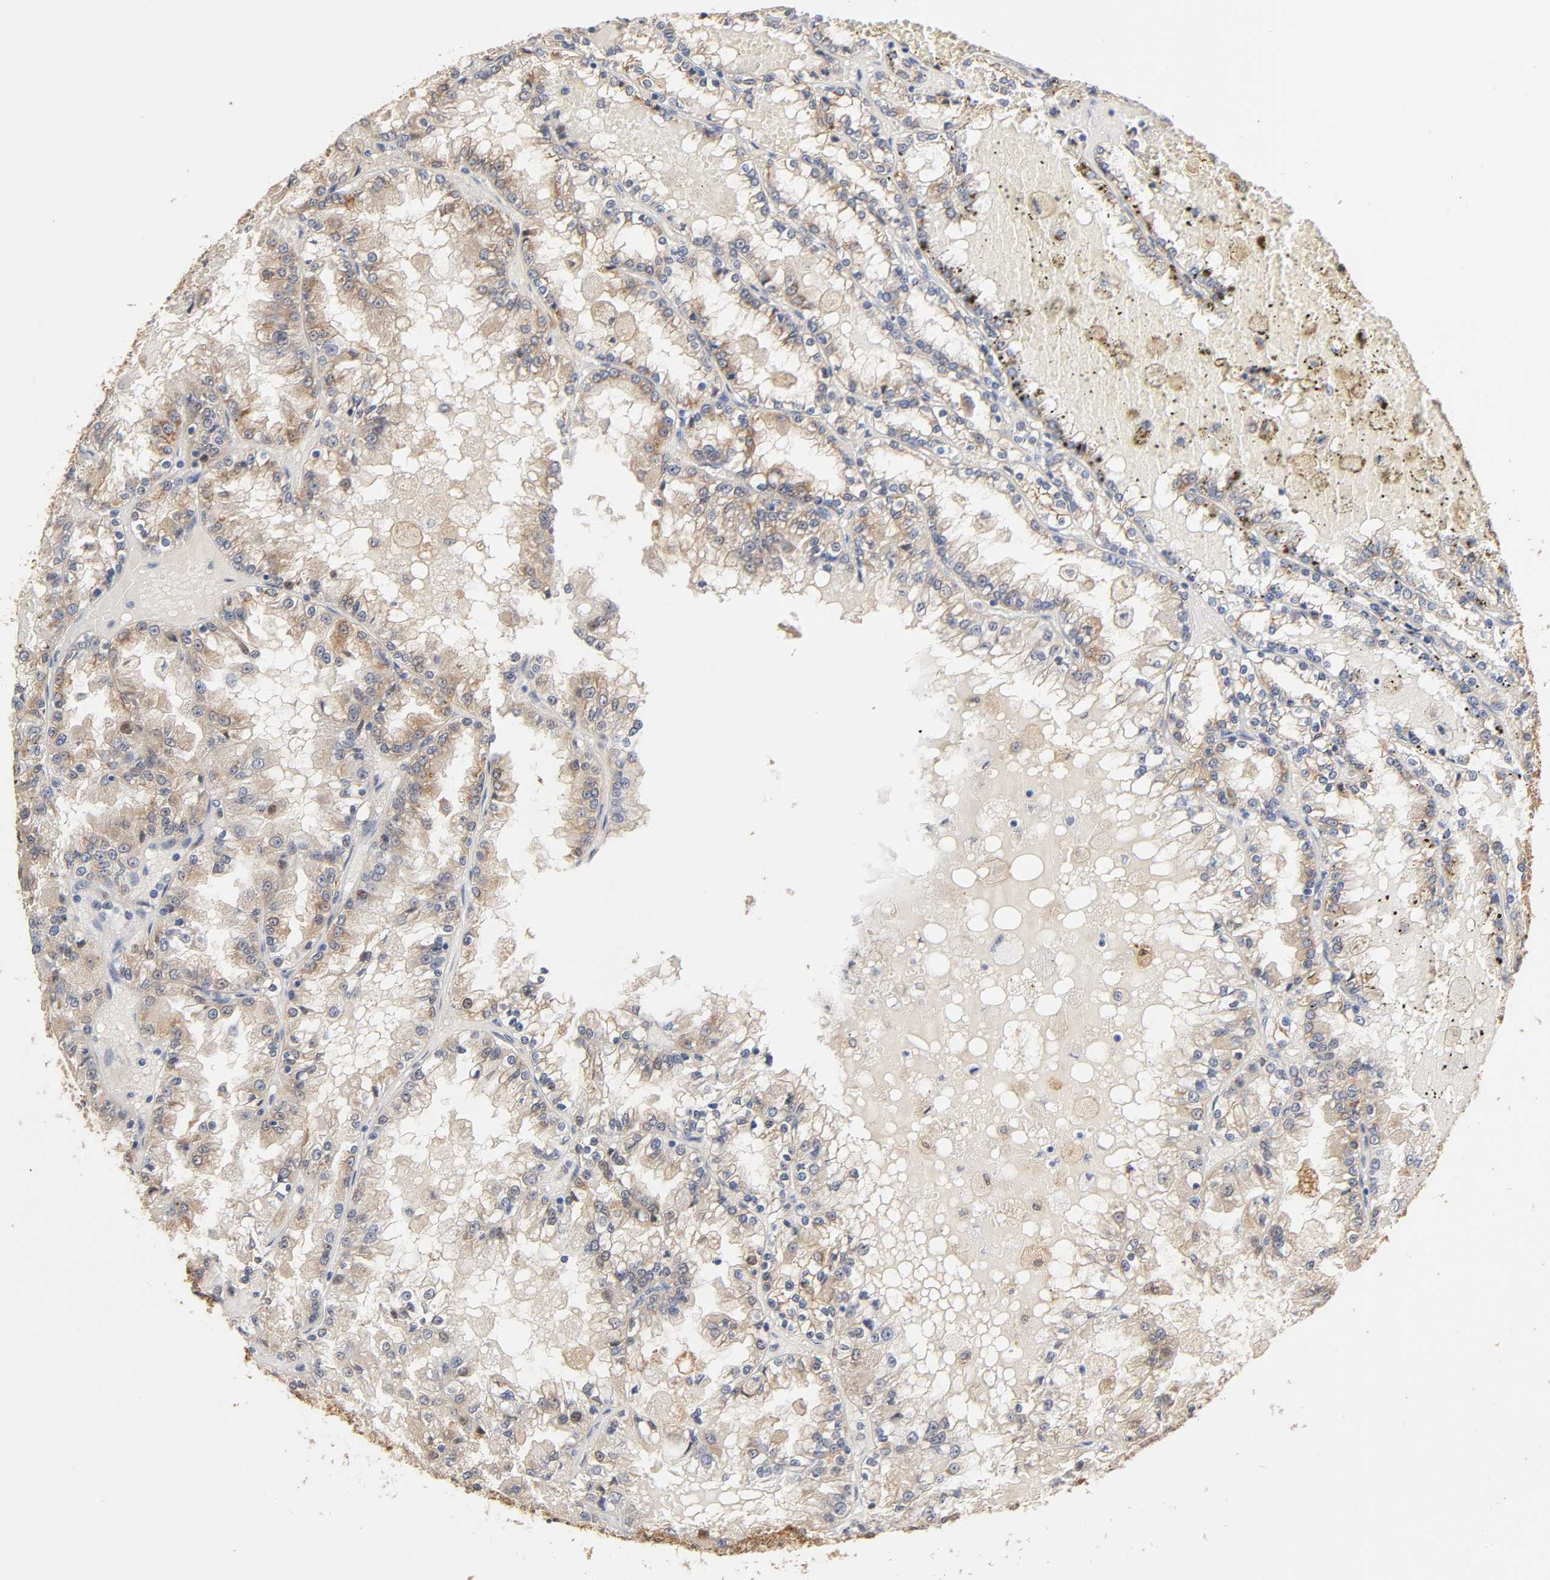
{"staining": {"intensity": "moderate", "quantity": ">75%", "location": "cytoplasmic/membranous"}, "tissue": "renal cancer", "cell_type": "Tumor cells", "image_type": "cancer", "snomed": [{"axis": "morphology", "description": "Adenocarcinoma, NOS"}, {"axis": "topography", "description": "Kidney"}], "caption": "High-magnification brightfield microscopy of adenocarcinoma (renal) stained with DAB (3,3'-diaminobenzidine) (brown) and counterstained with hematoxylin (blue). tumor cells exhibit moderate cytoplasmic/membranous expression is appreciated in approximately>75% of cells.", "gene": "ISG15", "patient": {"sex": "female", "age": 56}}